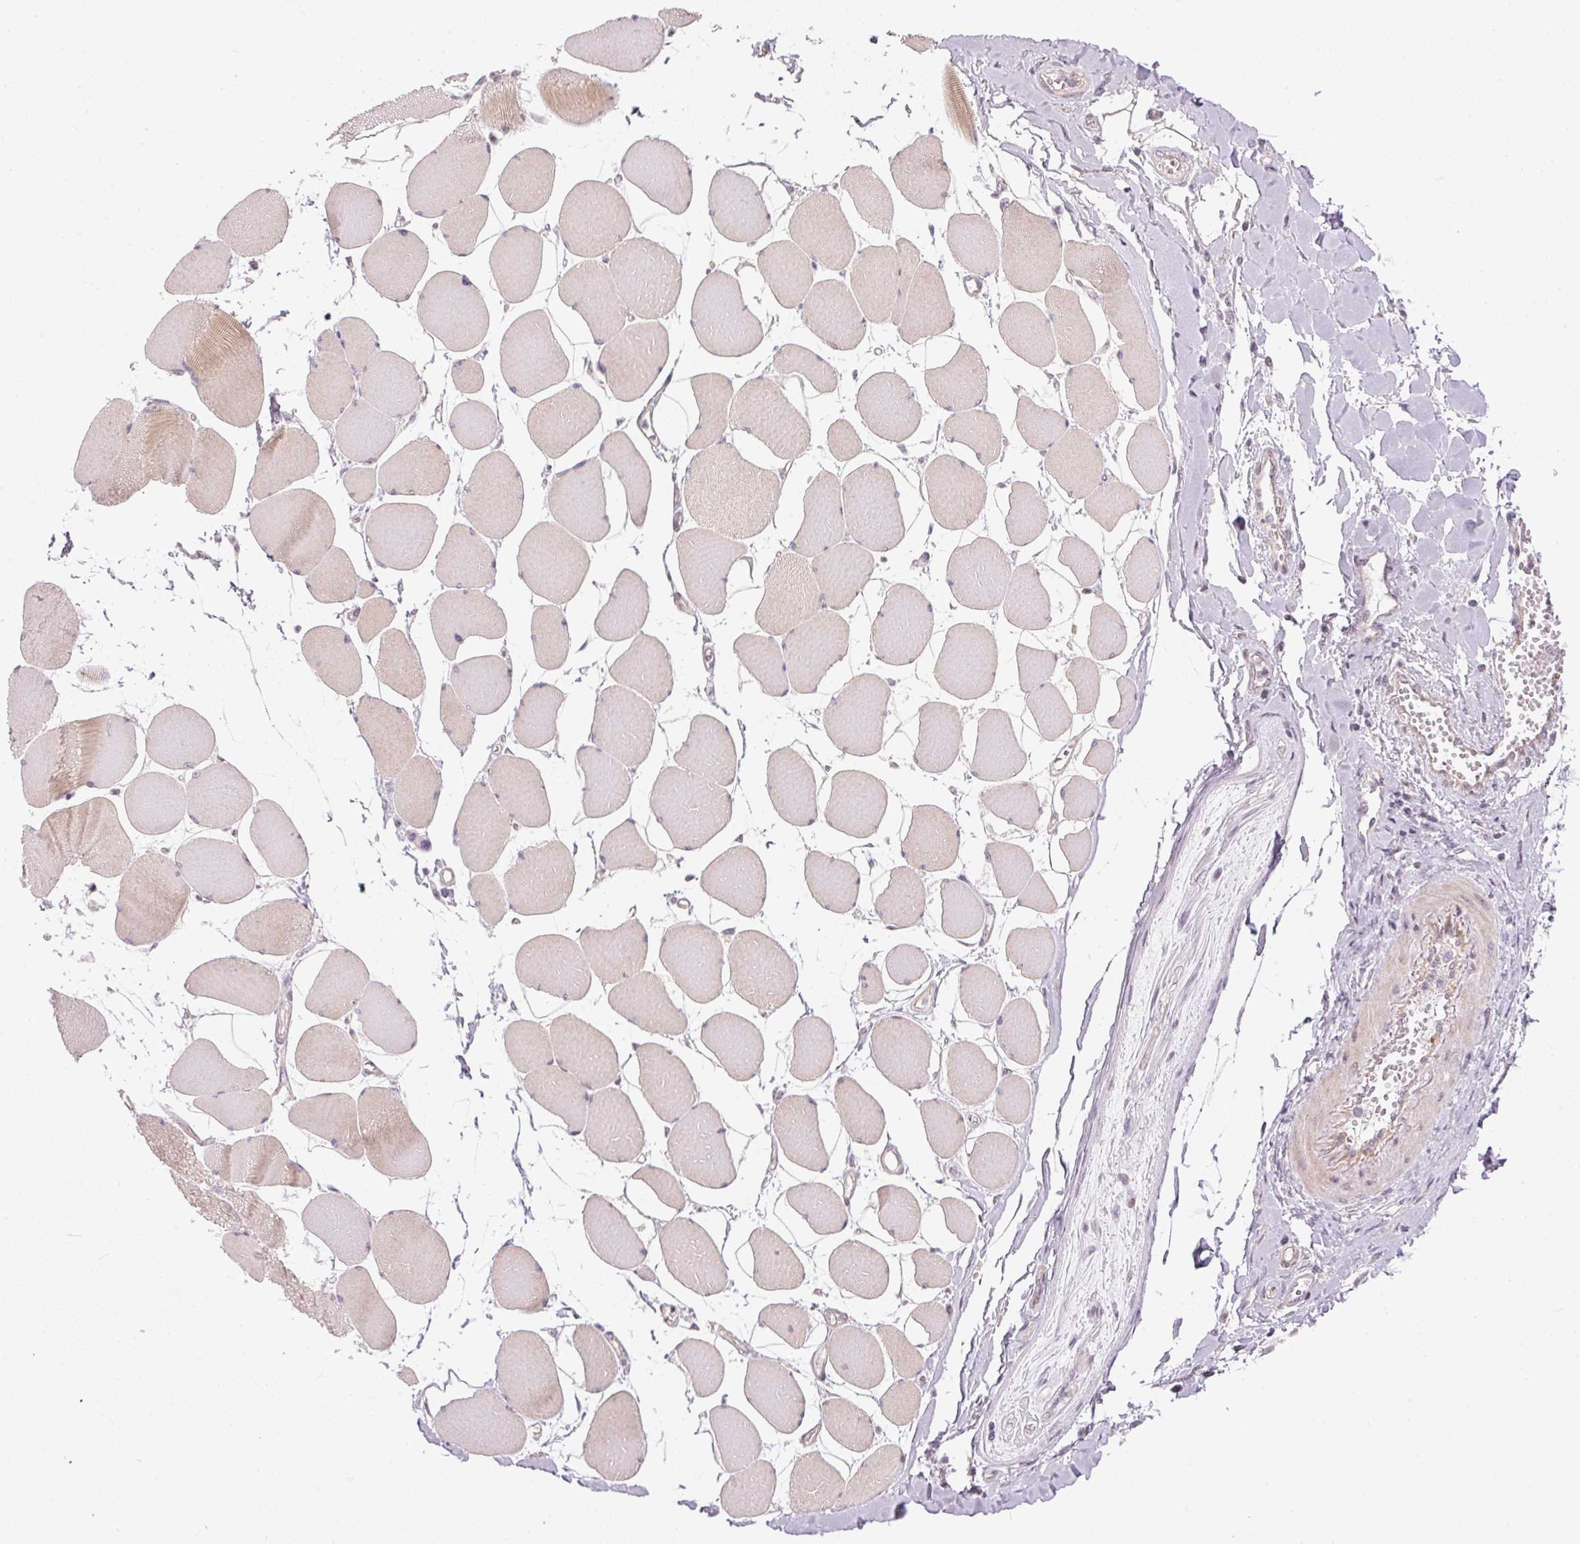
{"staining": {"intensity": "moderate", "quantity": "25%-75%", "location": "cytoplasmic/membranous"}, "tissue": "skeletal muscle", "cell_type": "Myocytes", "image_type": "normal", "snomed": [{"axis": "morphology", "description": "Normal tissue, NOS"}, {"axis": "topography", "description": "Skeletal muscle"}], "caption": "Unremarkable skeletal muscle was stained to show a protein in brown. There is medium levels of moderate cytoplasmic/membranous staining in about 25%-75% of myocytes. (DAB IHC with brightfield microscopy, high magnification).", "gene": "GDAP1L1", "patient": {"sex": "female", "age": 75}}